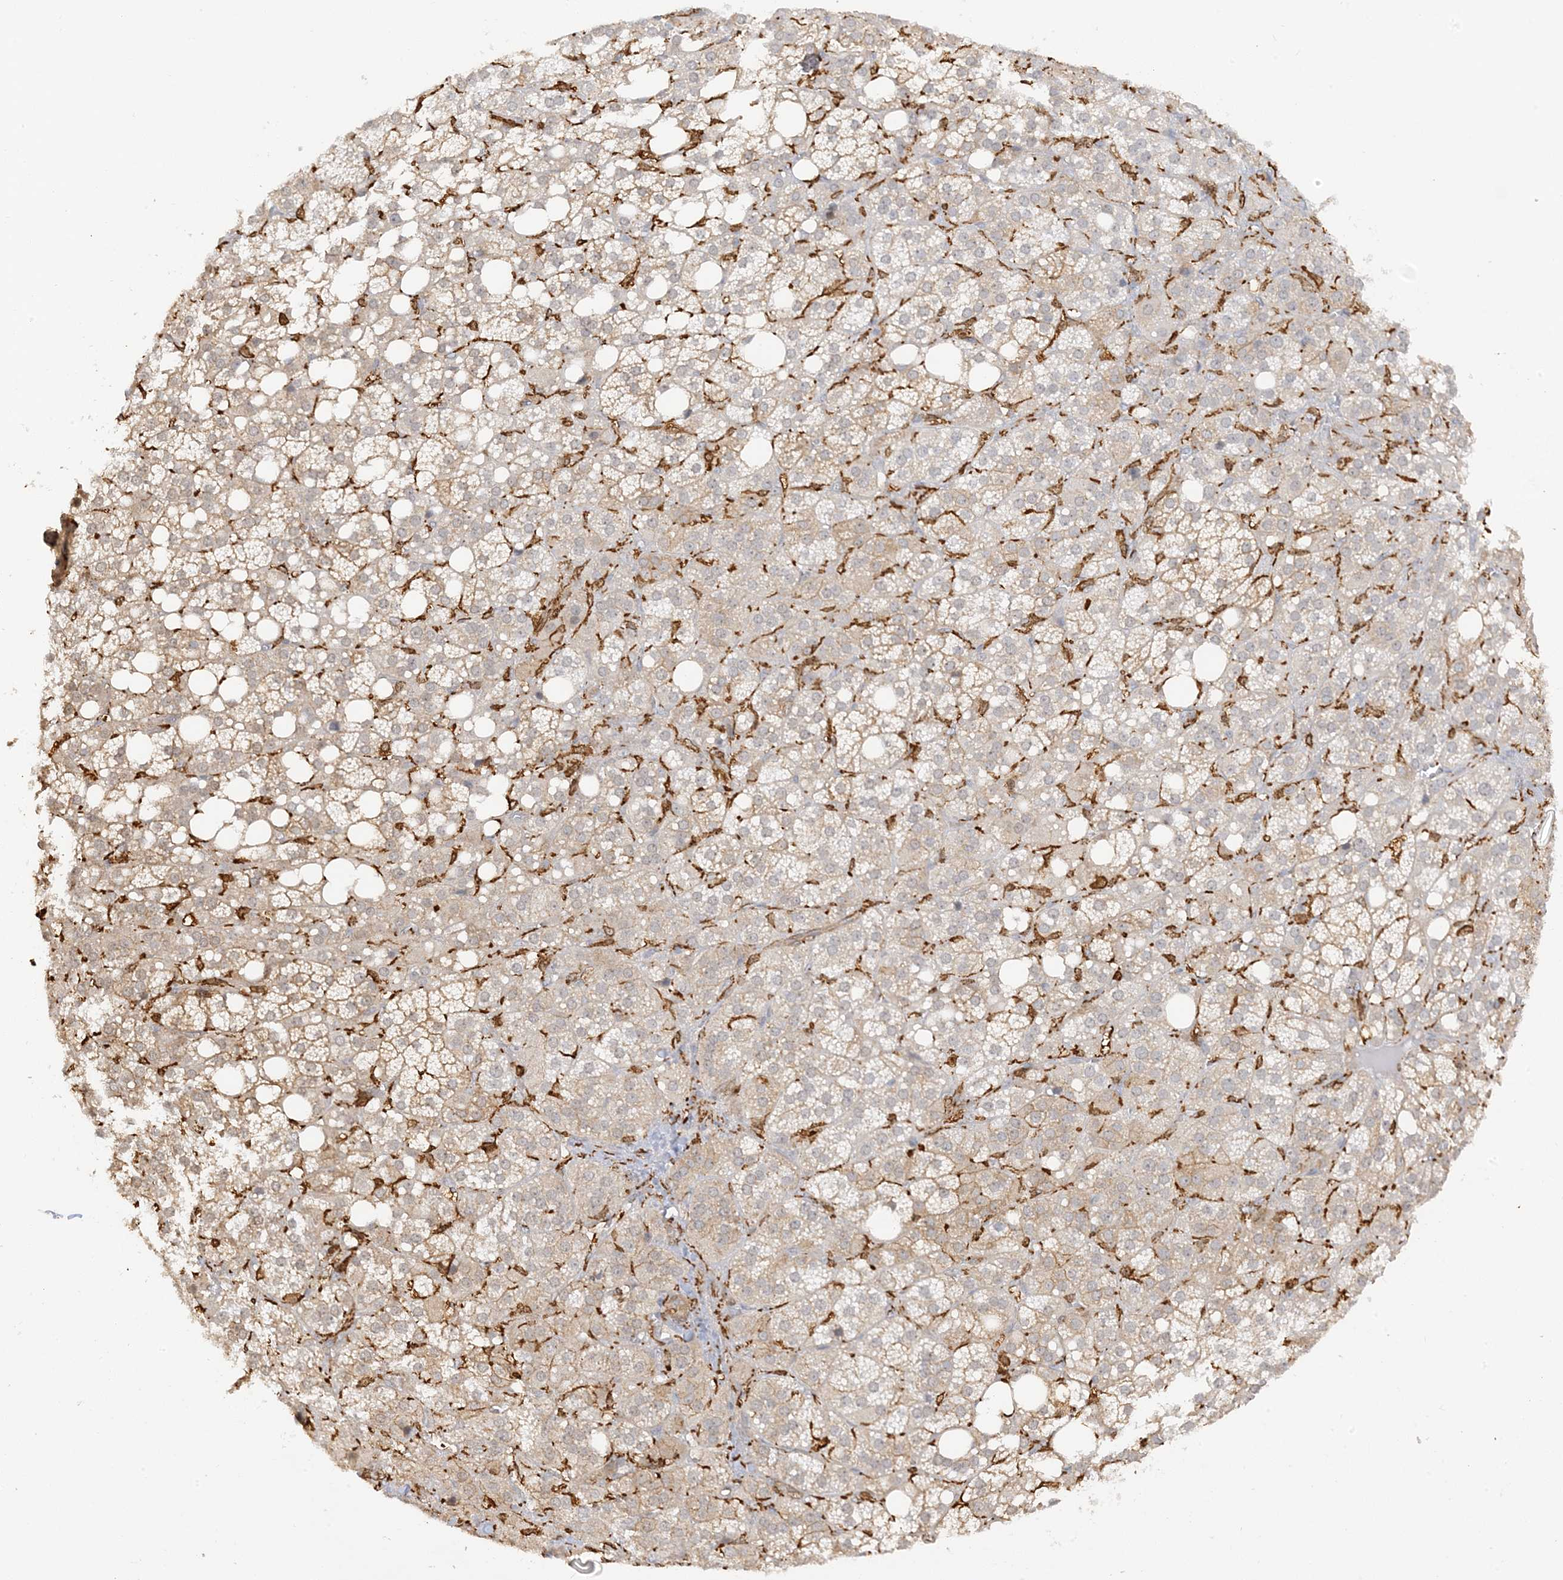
{"staining": {"intensity": "weak", "quantity": "<25%", "location": "cytoplasmic/membranous"}, "tissue": "adrenal gland", "cell_type": "Glandular cells", "image_type": "normal", "snomed": [{"axis": "morphology", "description": "Normal tissue, NOS"}, {"axis": "topography", "description": "Adrenal gland"}], "caption": "Glandular cells are negative for protein expression in unremarkable human adrenal gland.", "gene": "PHACTR2", "patient": {"sex": "female", "age": 59}}